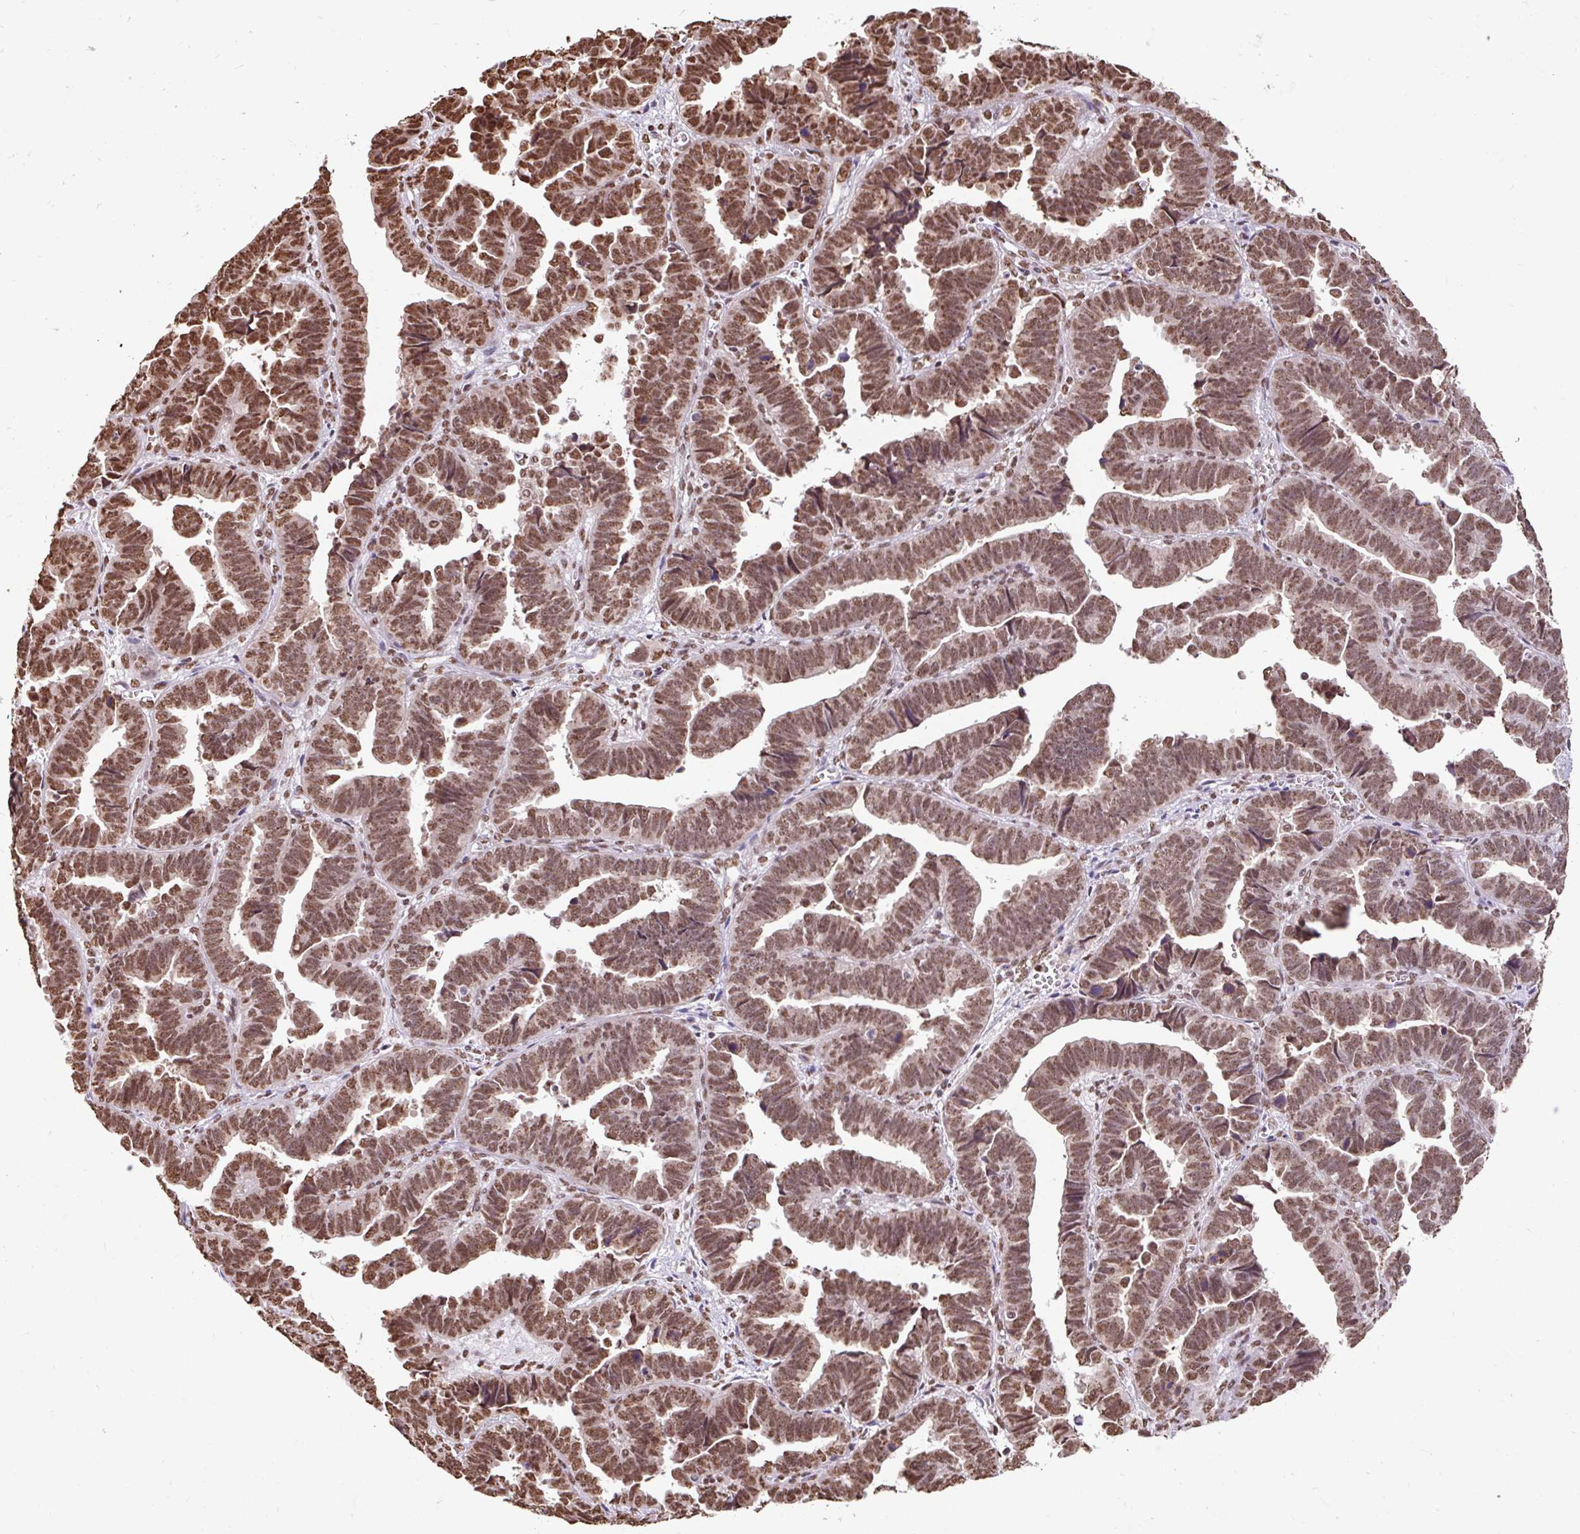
{"staining": {"intensity": "moderate", "quantity": ">75%", "location": "nuclear"}, "tissue": "endometrial cancer", "cell_type": "Tumor cells", "image_type": "cancer", "snomed": [{"axis": "morphology", "description": "Adenocarcinoma, NOS"}, {"axis": "topography", "description": "Endometrium"}], "caption": "Moderate nuclear protein positivity is identified in approximately >75% of tumor cells in endometrial cancer (adenocarcinoma).", "gene": "BICRA", "patient": {"sex": "female", "age": 75}}